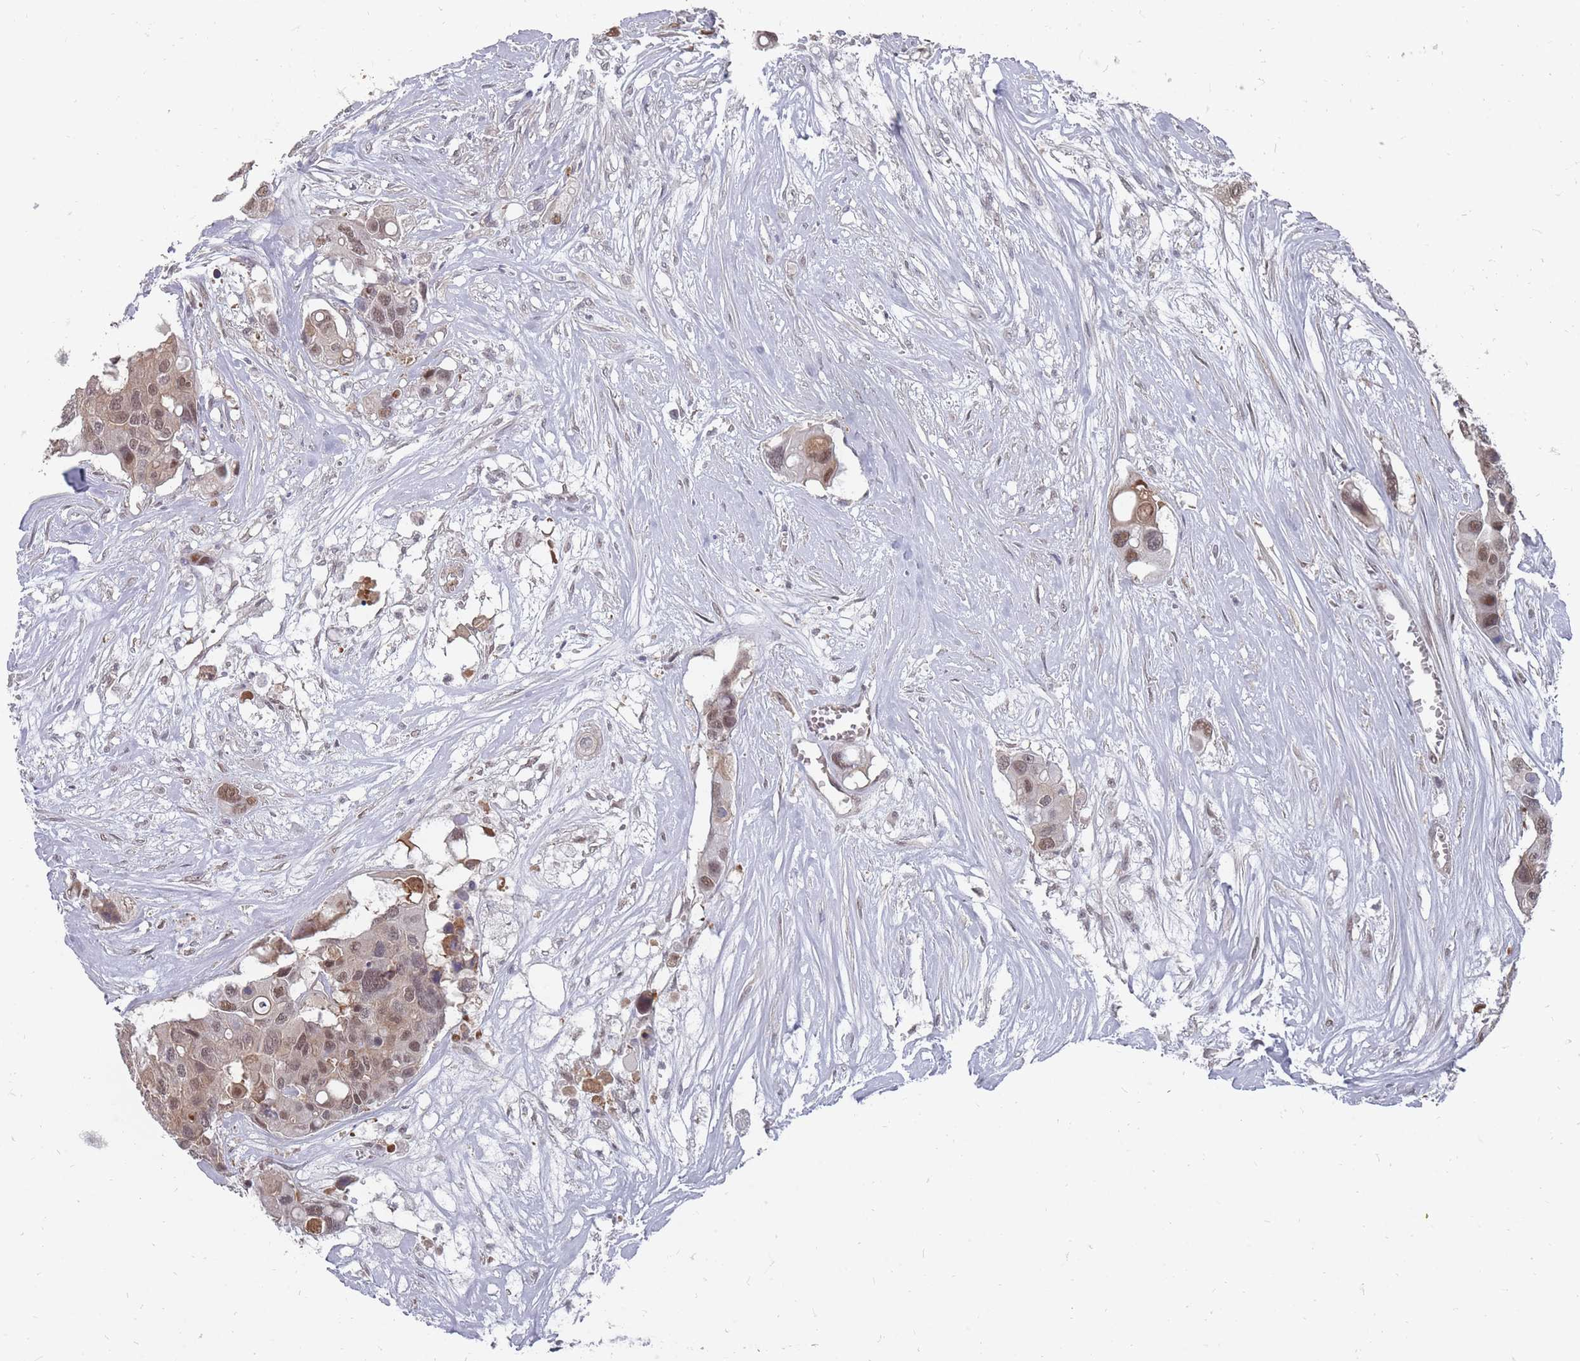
{"staining": {"intensity": "moderate", "quantity": ">75%", "location": "nuclear"}, "tissue": "colorectal cancer", "cell_type": "Tumor cells", "image_type": "cancer", "snomed": [{"axis": "morphology", "description": "Adenocarcinoma, NOS"}, {"axis": "topography", "description": "Colon"}], "caption": "Immunohistochemistry (DAB (3,3'-diaminobenzidine)) staining of adenocarcinoma (colorectal) exhibits moderate nuclear protein positivity in approximately >75% of tumor cells.", "gene": "NKD1", "patient": {"sex": "male", "age": 77}}